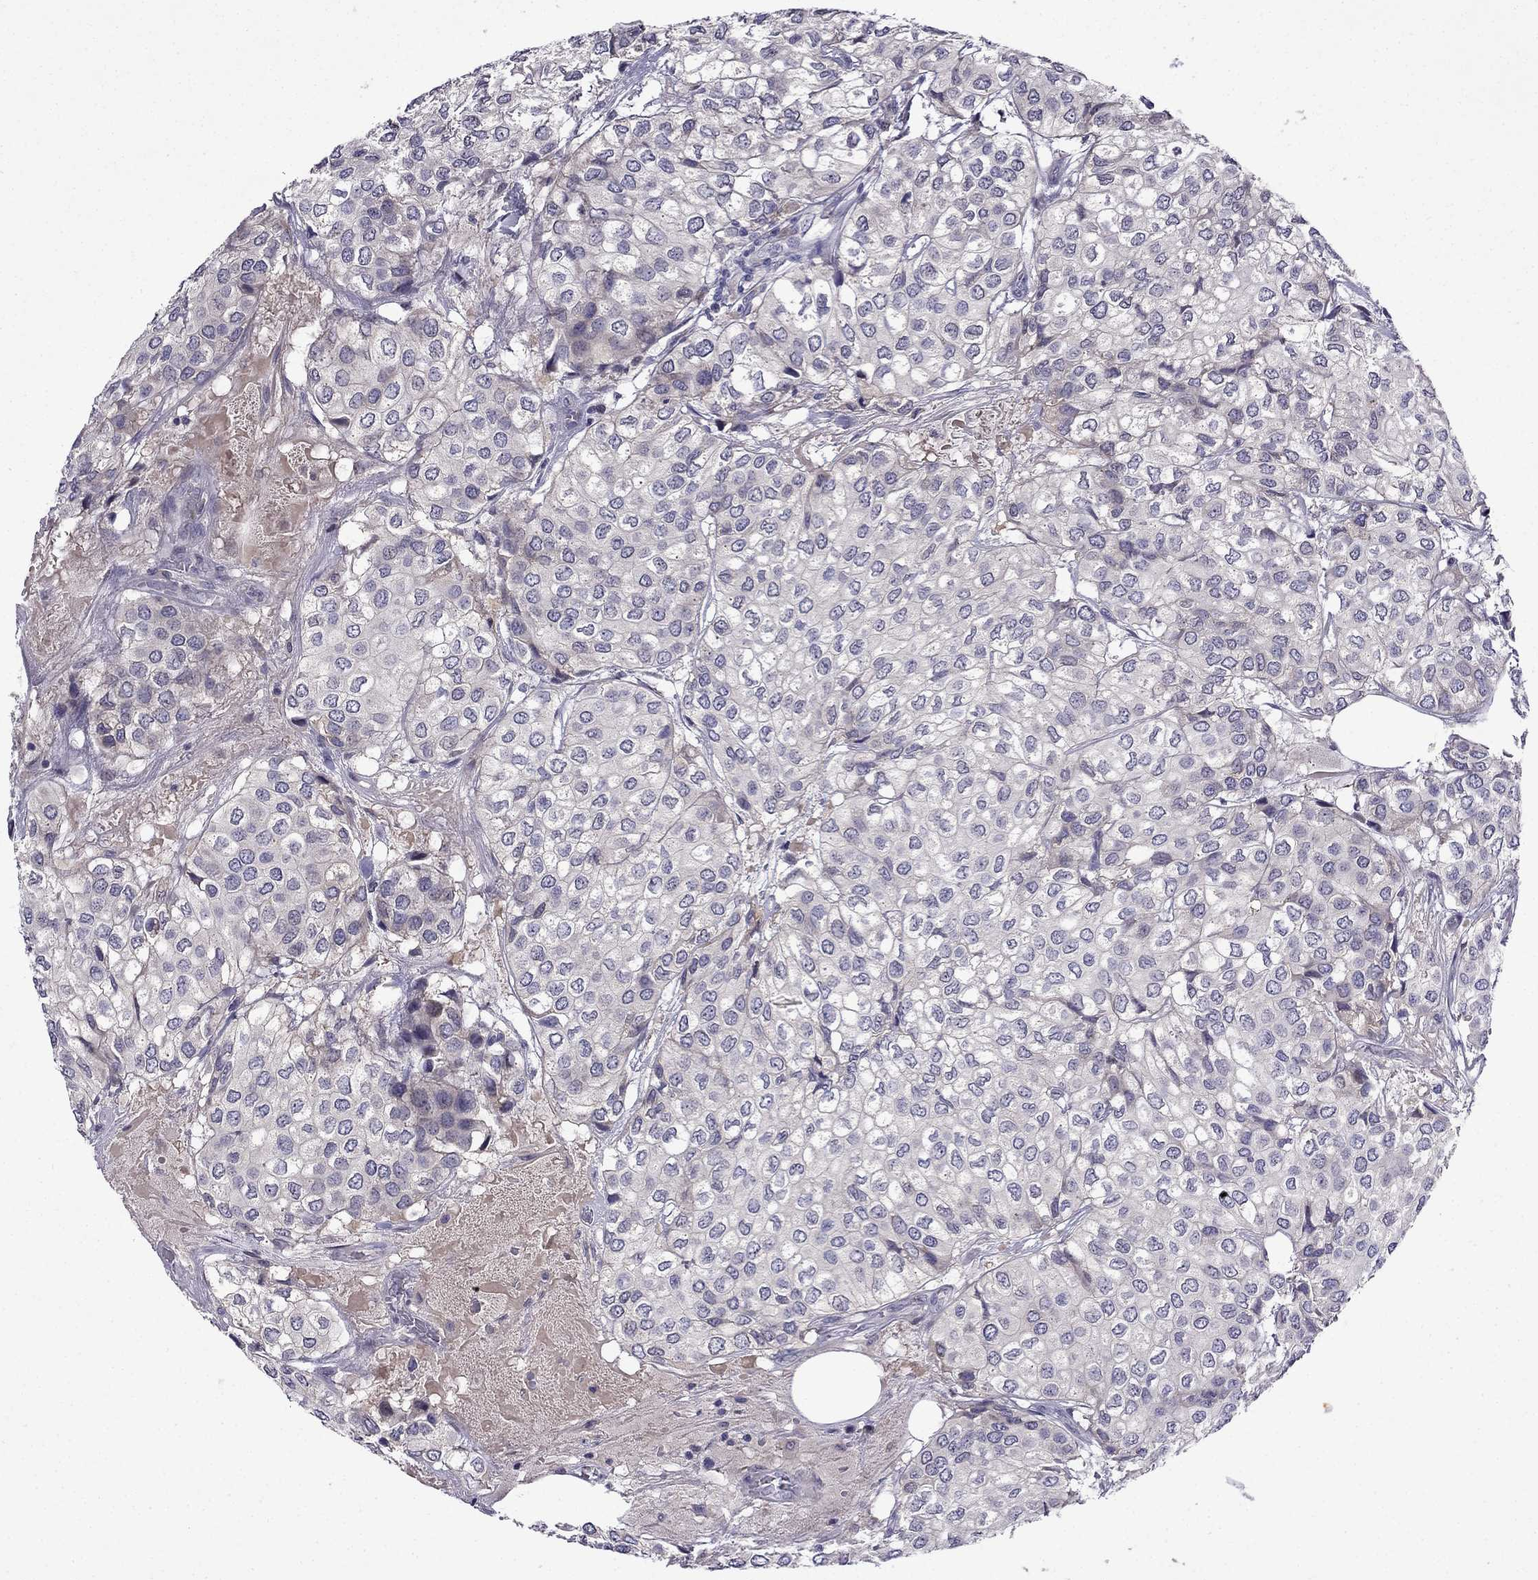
{"staining": {"intensity": "negative", "quantity": "none", "location": "none"}, "tissue": "urothelial cancer", "cell_type": "Tumor cells", "image_type": "cancer", "snomed": [{"axis": "morphology", "description": "Urothelial carcinoma, High grade"}, {"axis": "topography", "description": "Urinary bladder"}], "caption": "DAB (3,3'-diaminobenzidine) immunohistochemical staining of human urothelial carcinoma (high-grade) exhibits no significant expression in tumor cells.", "gene": "PI16", "patient": {"sex": "male", "age": 73}}